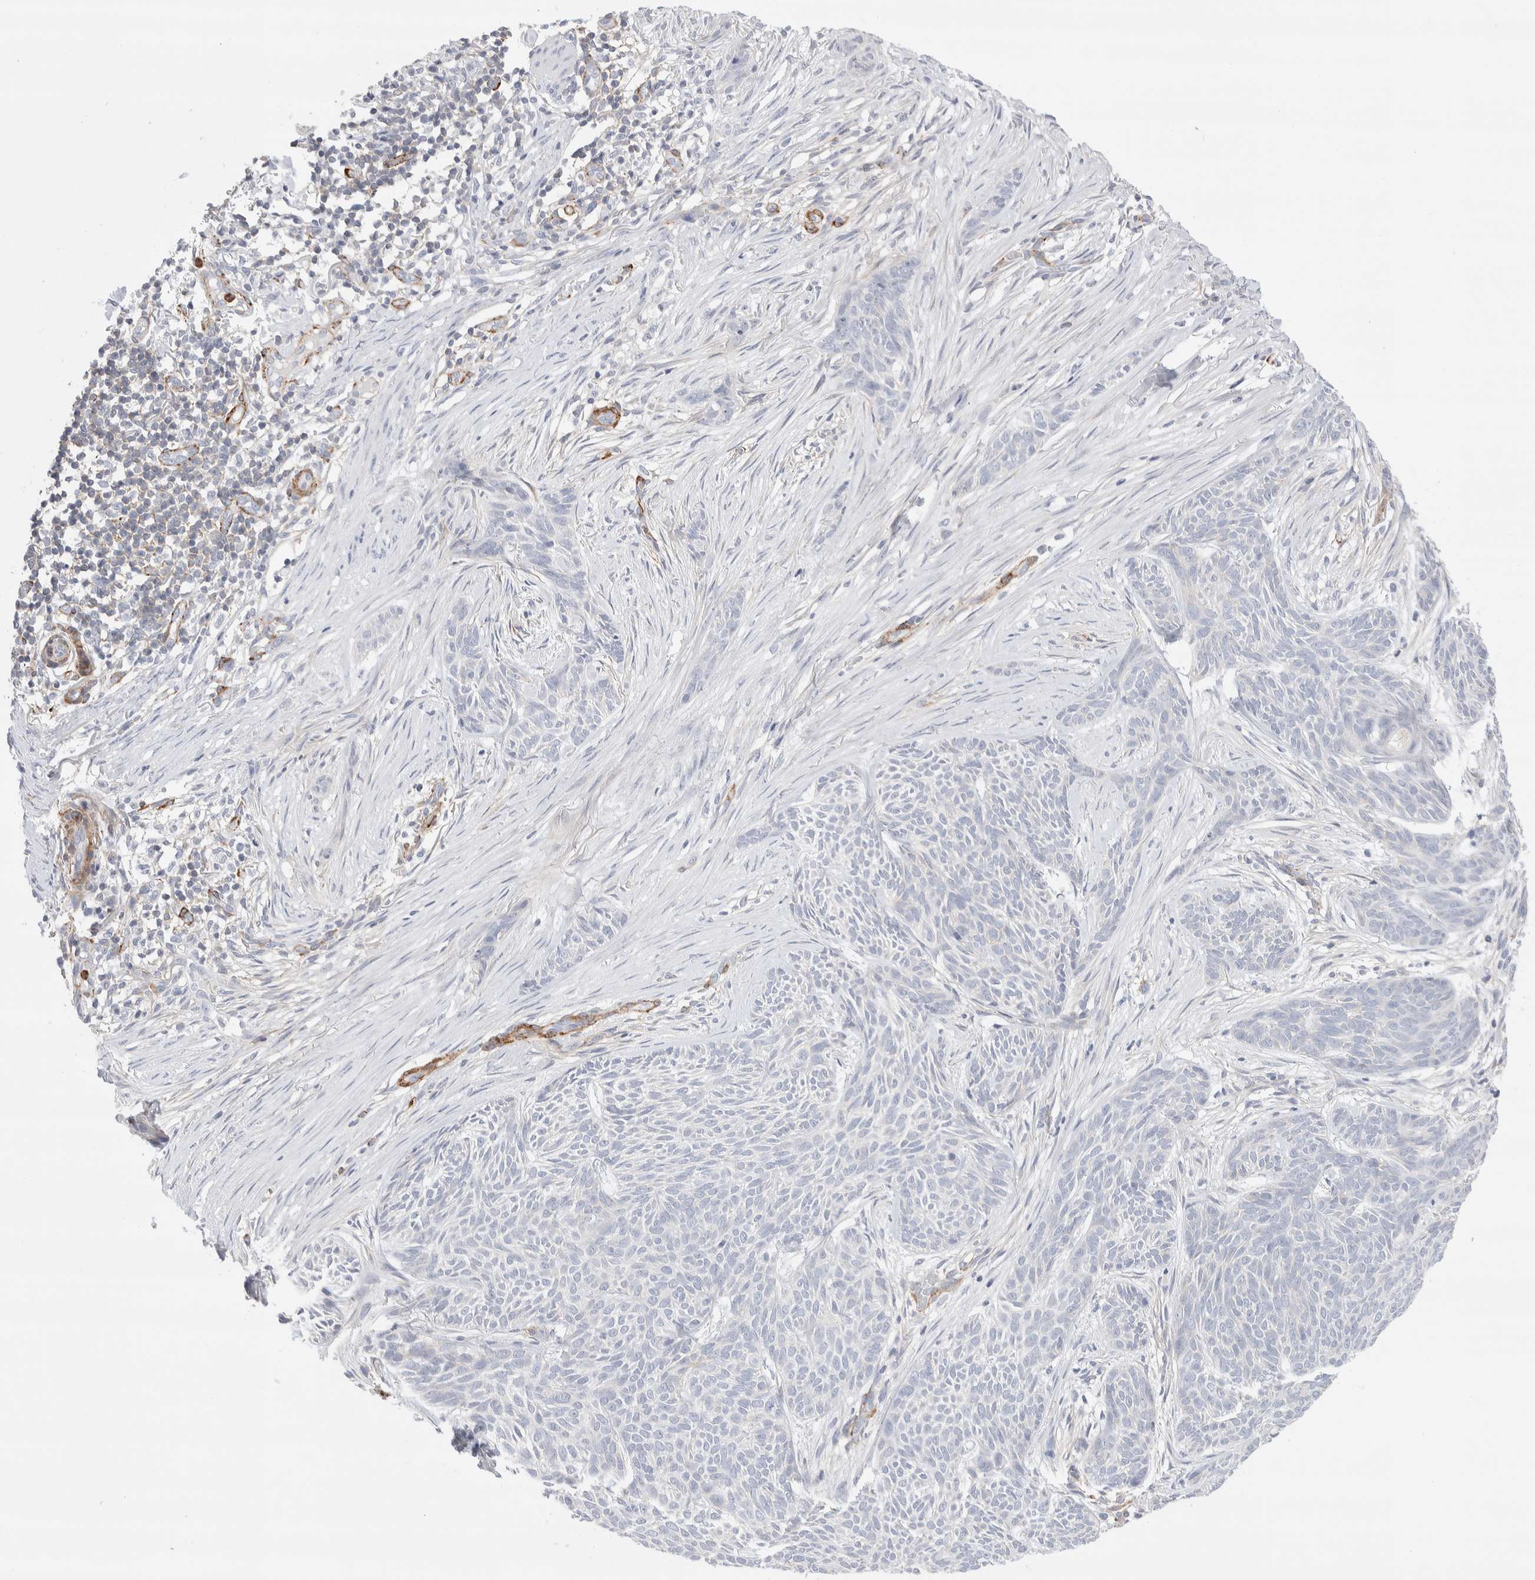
{"staining": {"intensity": "negative", "quantity": "none", "location": "none"}, "tissue": "skin cancer", "cell_type": "Tumor cells", "image_type": "cancer", "snomed": [{"axis": "morphology", "description": "Basal cell carcinoma"}, {"axis": "topography", "description": "Skin"}], "caption": "IHC of human skin basal cell carcinoma demonstrates no expression in tumor cells.", "gene": "SEPTIN4", "patient": {"sex": "female", "age": 59}}